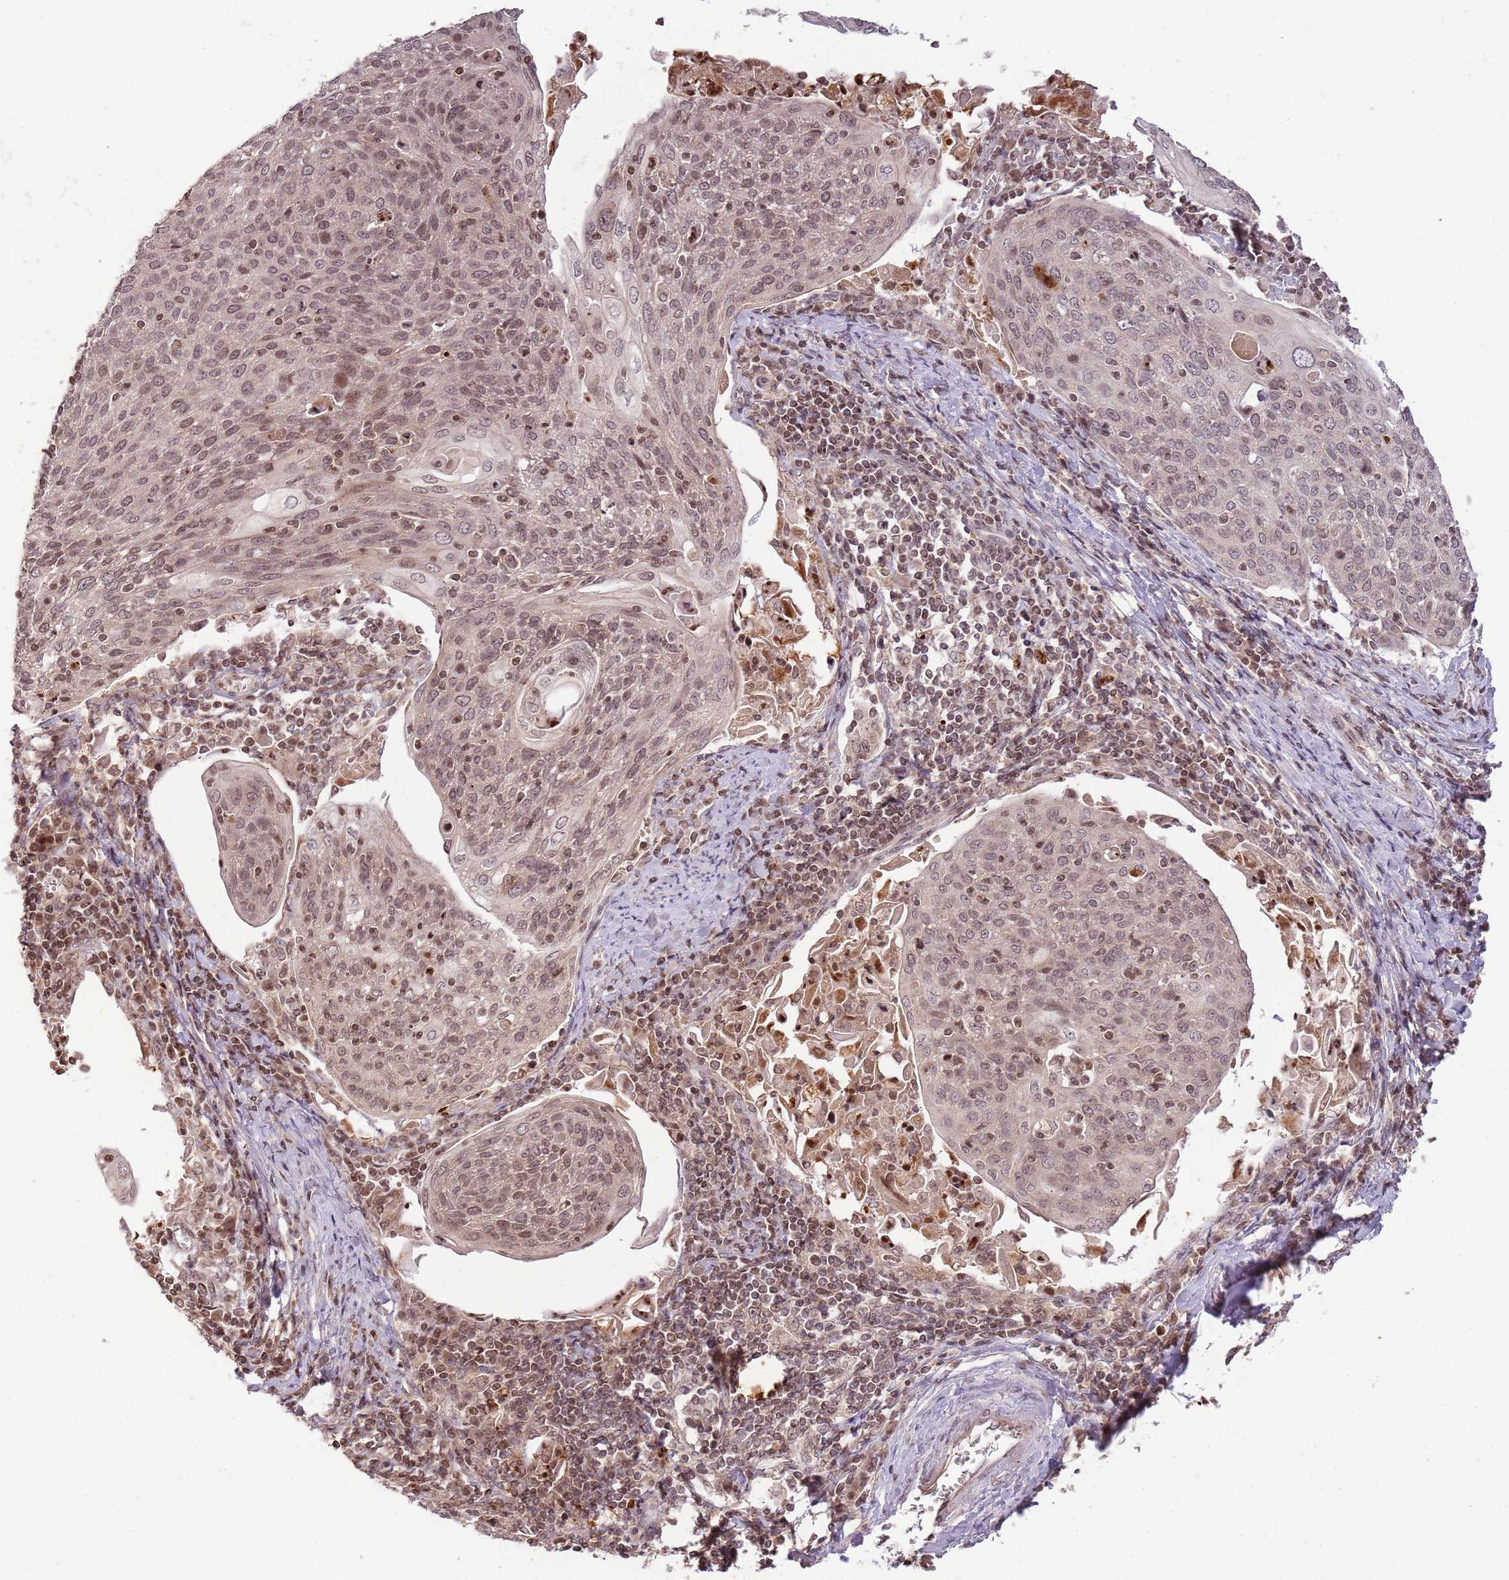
{"staining": {"intensity": "moderate", "quantity": "25%-75%", "location": "nuclear"}, "tissue": "cervical cancer", "cell_type": "Tumor cells", "image_type": "cancer", "snomed": [{"axis": "morphology", "description": "Squamous cell carcinoma, NOS"}, {"axis": "topography", "description": "Cervix"}], "caption": "IHC photomicrograph of human cervical cancer stained for a protein (brown), which displays medium levels of moderate nuclear staining in about 25%-75% of tumor cells.", "gene": "SAMSN1", "patient": {"sex": "female", "age": 67}}